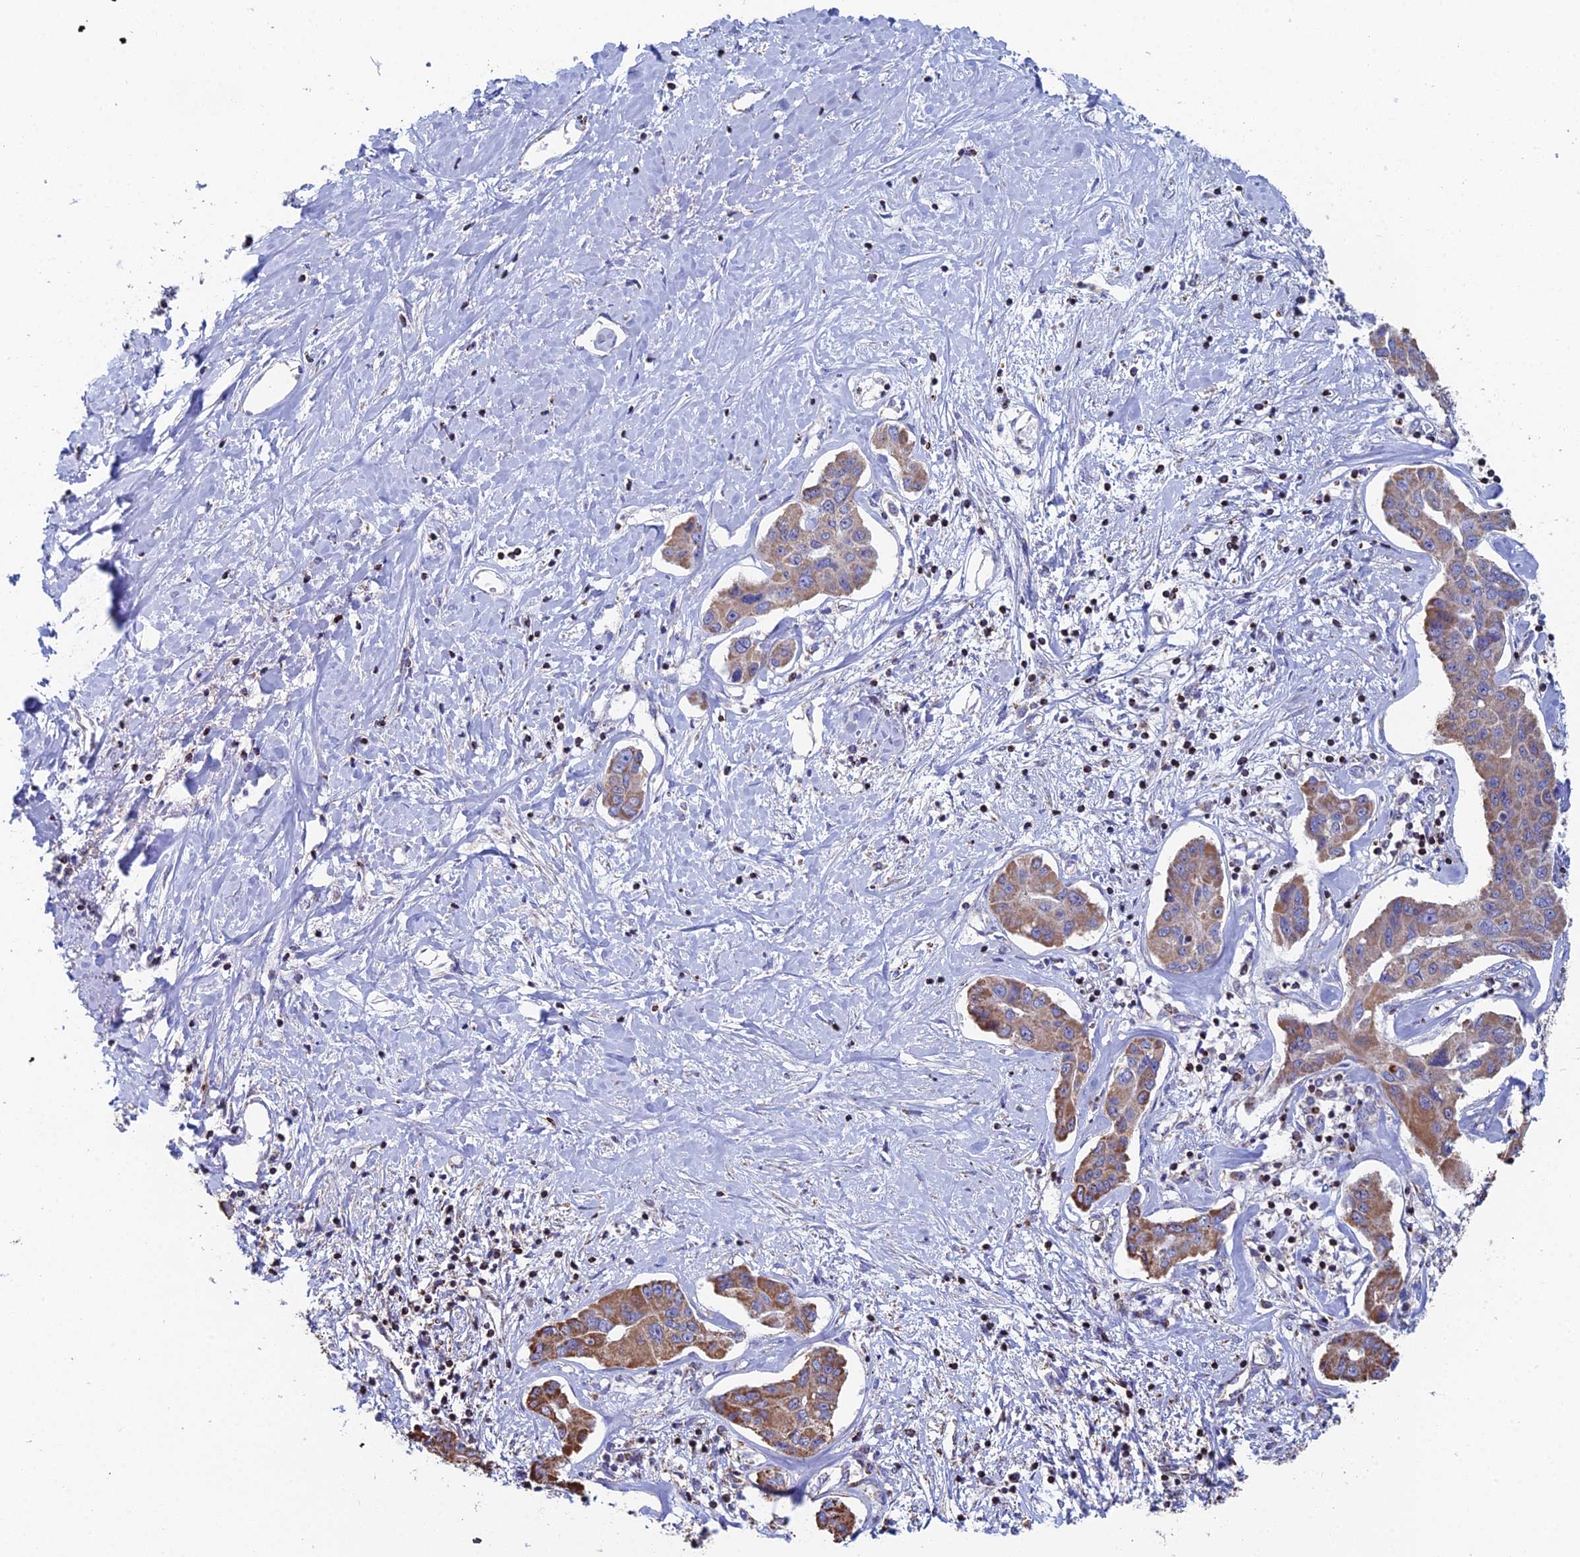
{"staining": {"intensity": "moderate", "quantity": ">75%", "location": "cytoplasmic/membranous"}, "tissue": "liver cancer", "cell_type": "Tumor cells", "image_type": "cancer", "snomed": [{"axis": "morphology", "description": "Cholangiocarcinoma"}, {"axis": "topography", "description": "Liver"}], "caption": "DAB (3,3'-diaminobenzidine) immunohistochemical staining of liver cholangiocarcinoma demonstrates moderate cytoplasmic/membranous protein expression in approximately >75% of tumor cells.", "gene": "SPOCK2", "patient": {"sex": "male", "age": 59}}